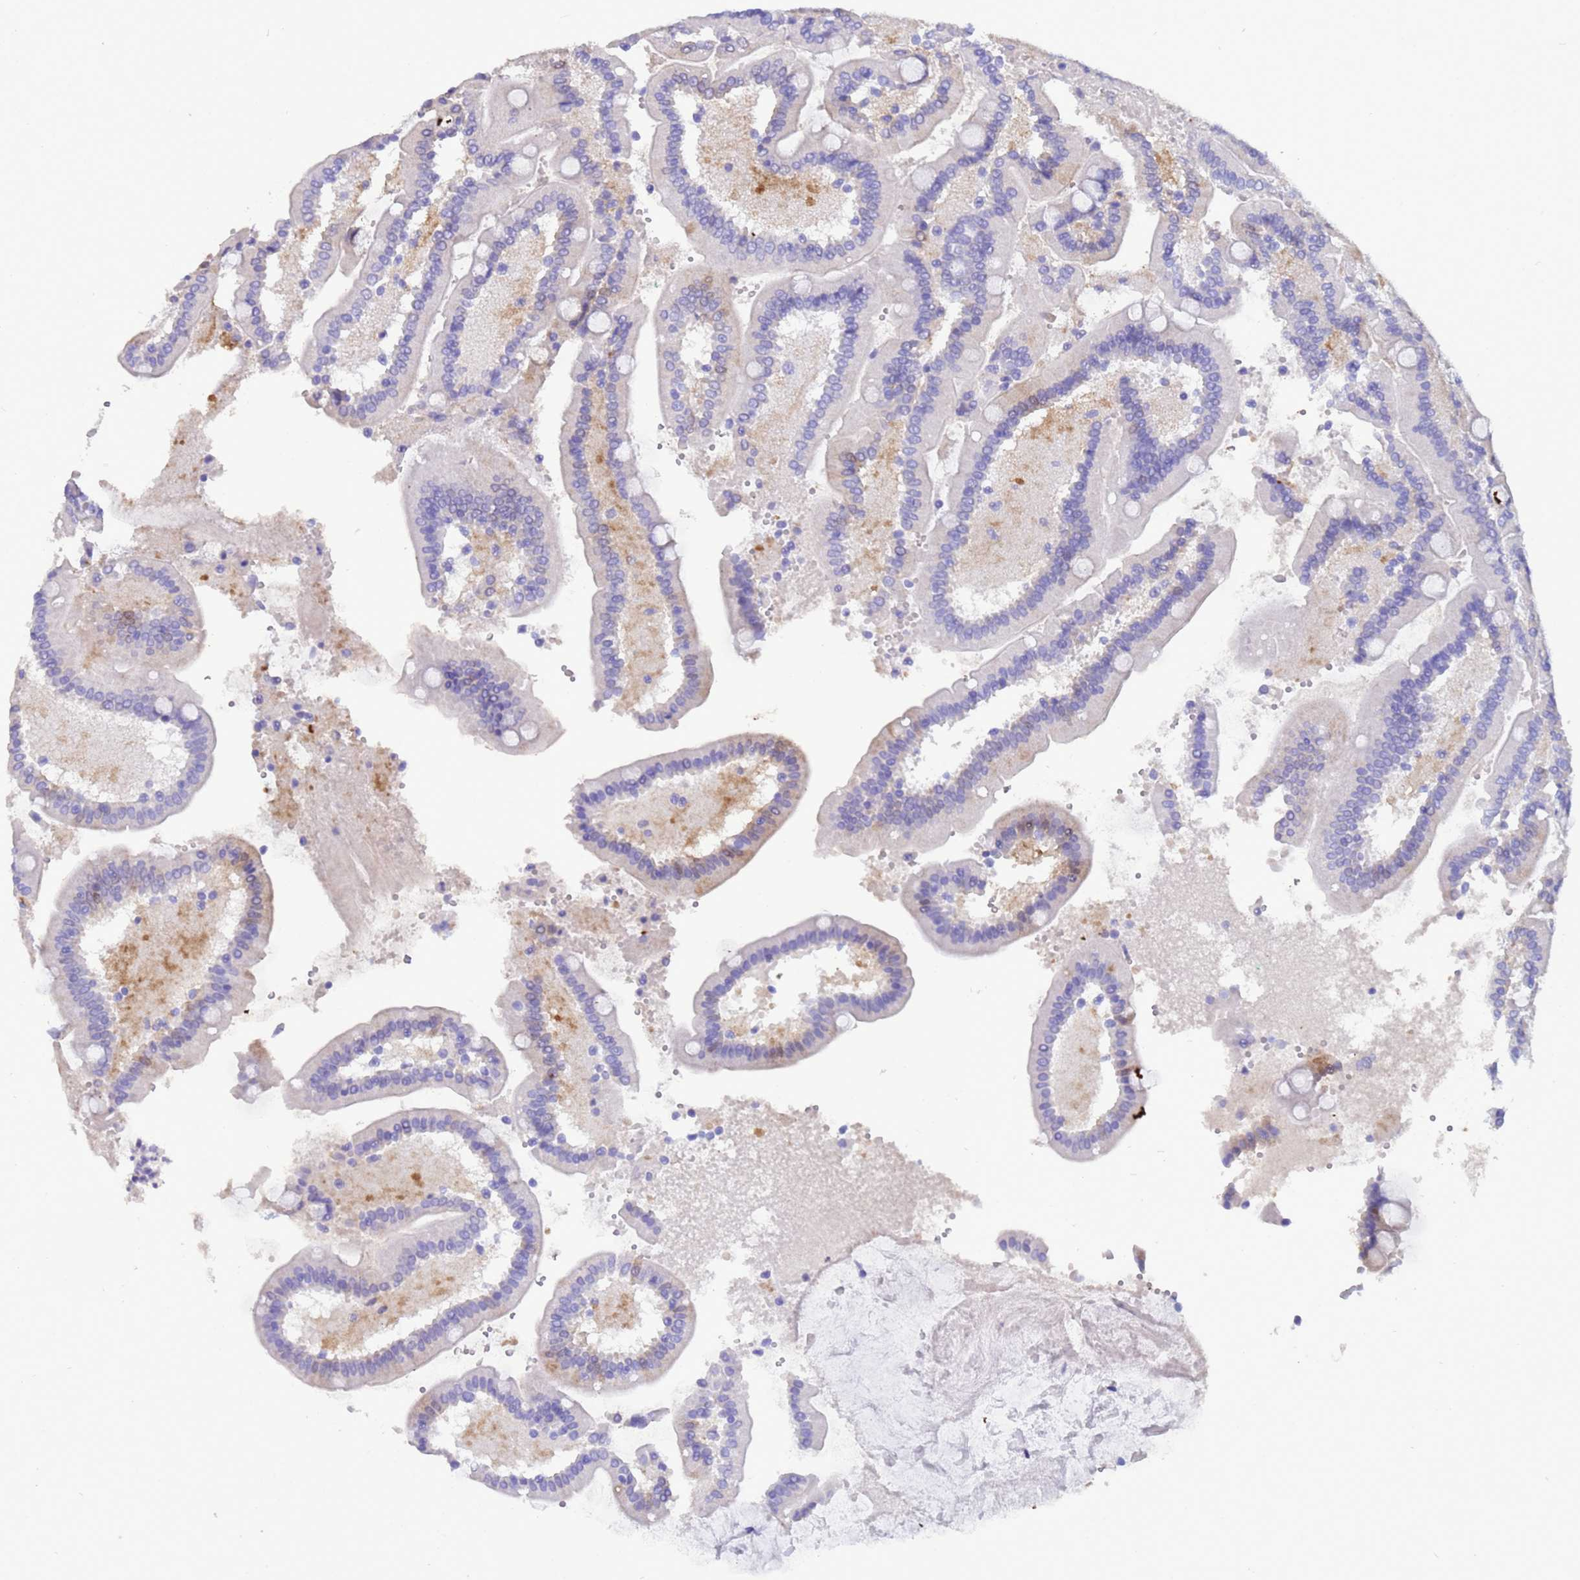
{"staining": {"intensity": "moderate", "quantity": "<25%", "location": "cytoplasmic/membranous,nuclear"}, "tissue": "duodenum", "cell_type": "Glandular cells", "image_type": "normal", "snomed": [{"axis": "morphology", "description": "Normal tissue, NOS"}, {"axis": "topography", "description": "Duodenum"}], "caption": "A micrograph of duodenum stained for a protein exhibits moderate cytoplasmic/membranous,nuclear brown staining in glandular cells.", "gene": "AKR1C2", "patient": {"sex": "female", "age": 62}}